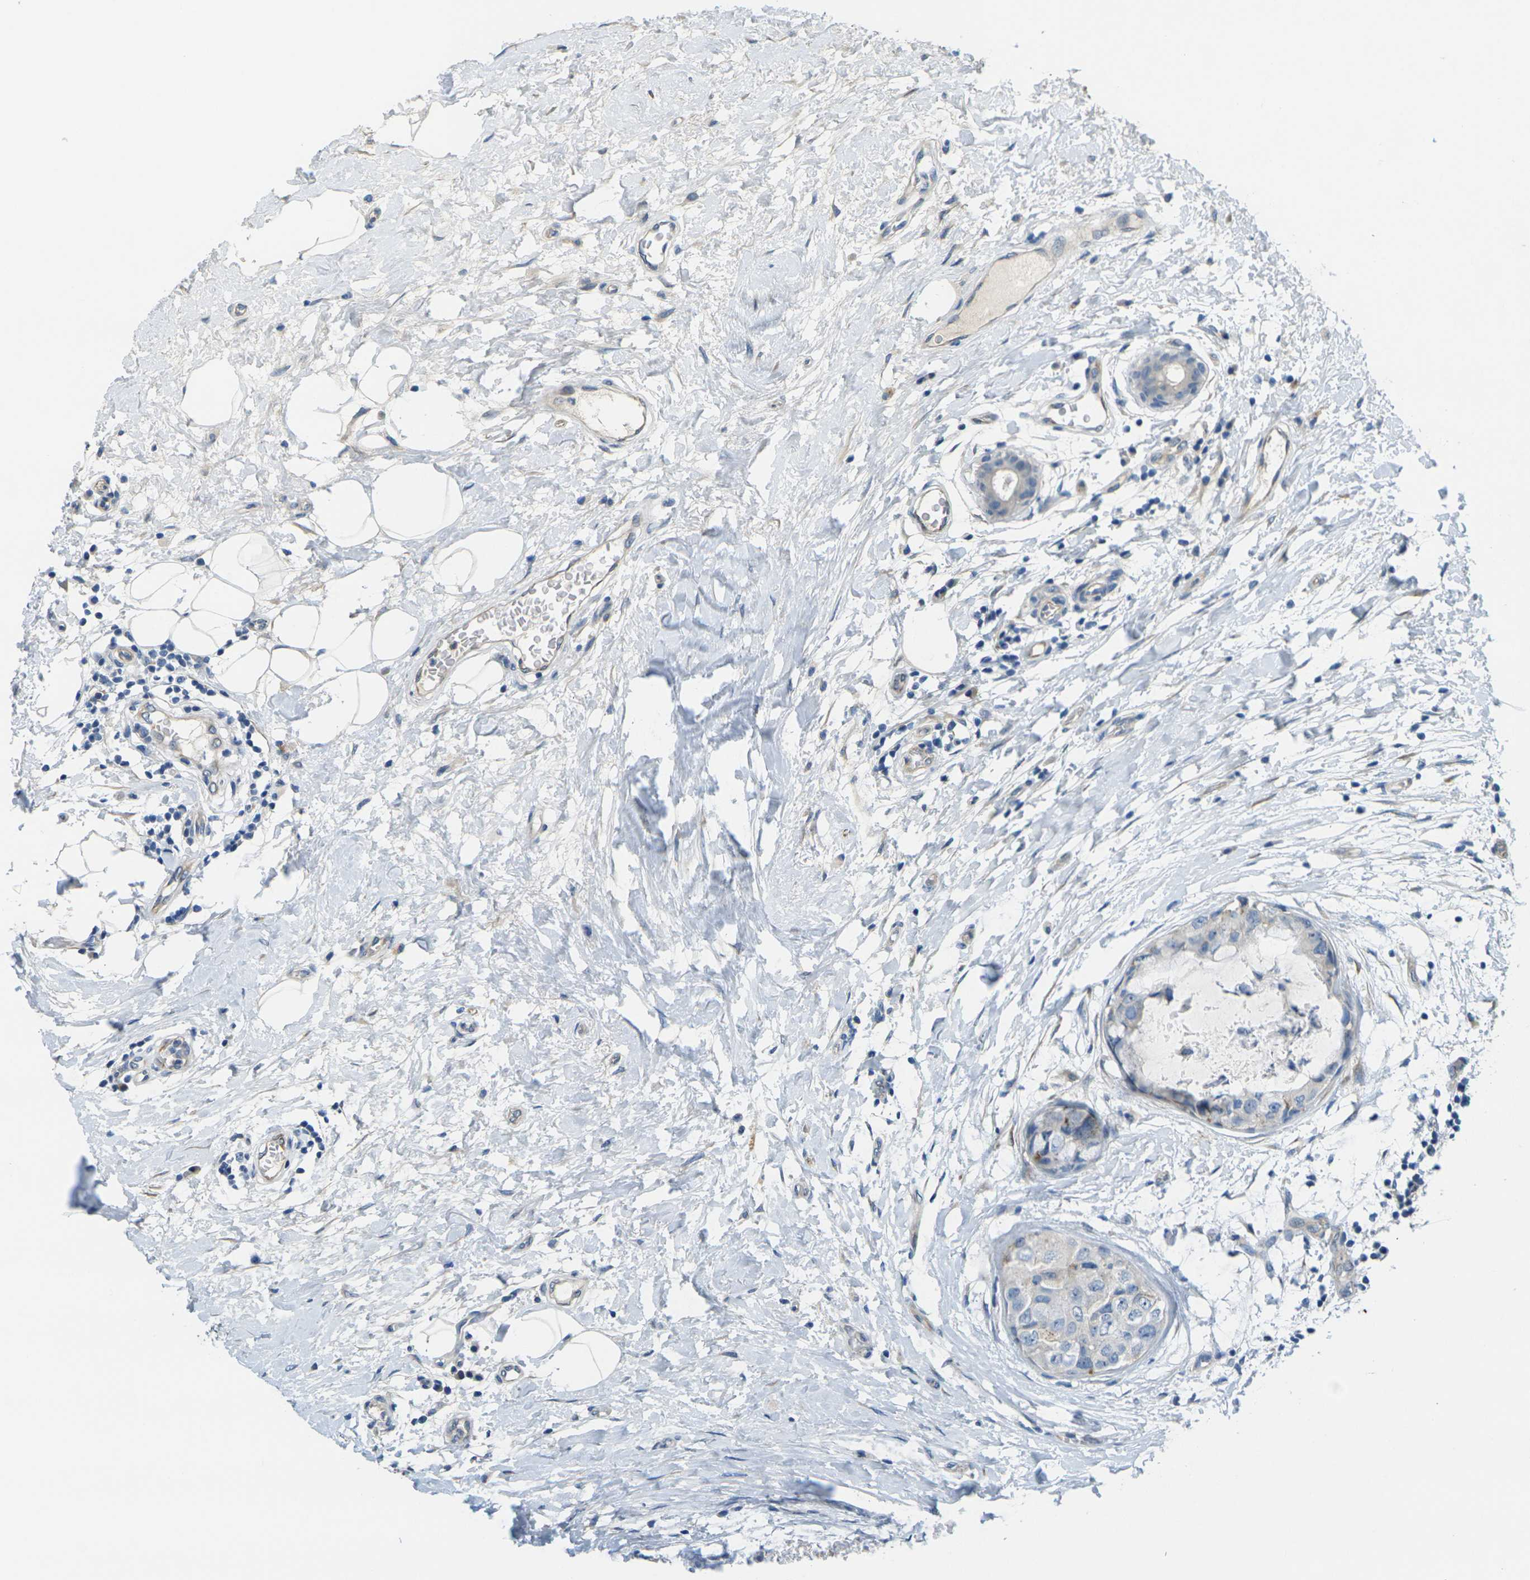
{"staining": {"intensity": "negative", "quantity": "none", "location": "none"}, "tissue": "breast cancer", "cell_type": "Tumor cells", "image_type": "cancer", "snomed": [{"axis": "morphology", "description": "Duct carcinoma"}, {"axis": "topography", "description": "Breast"}], "caption": "Immunohistochemistry (IHC) of human intraductal carcinoma (breast) reveals no staining in tumor cells. Brightfield microscopy of IHC stained with DAB (3,3'-diaminobenzidine) (brown) and hematoxylin (blue), captured at high magnification.", "gene": "CYP2C8", "patient": {"sex": "female", "age": 40}}